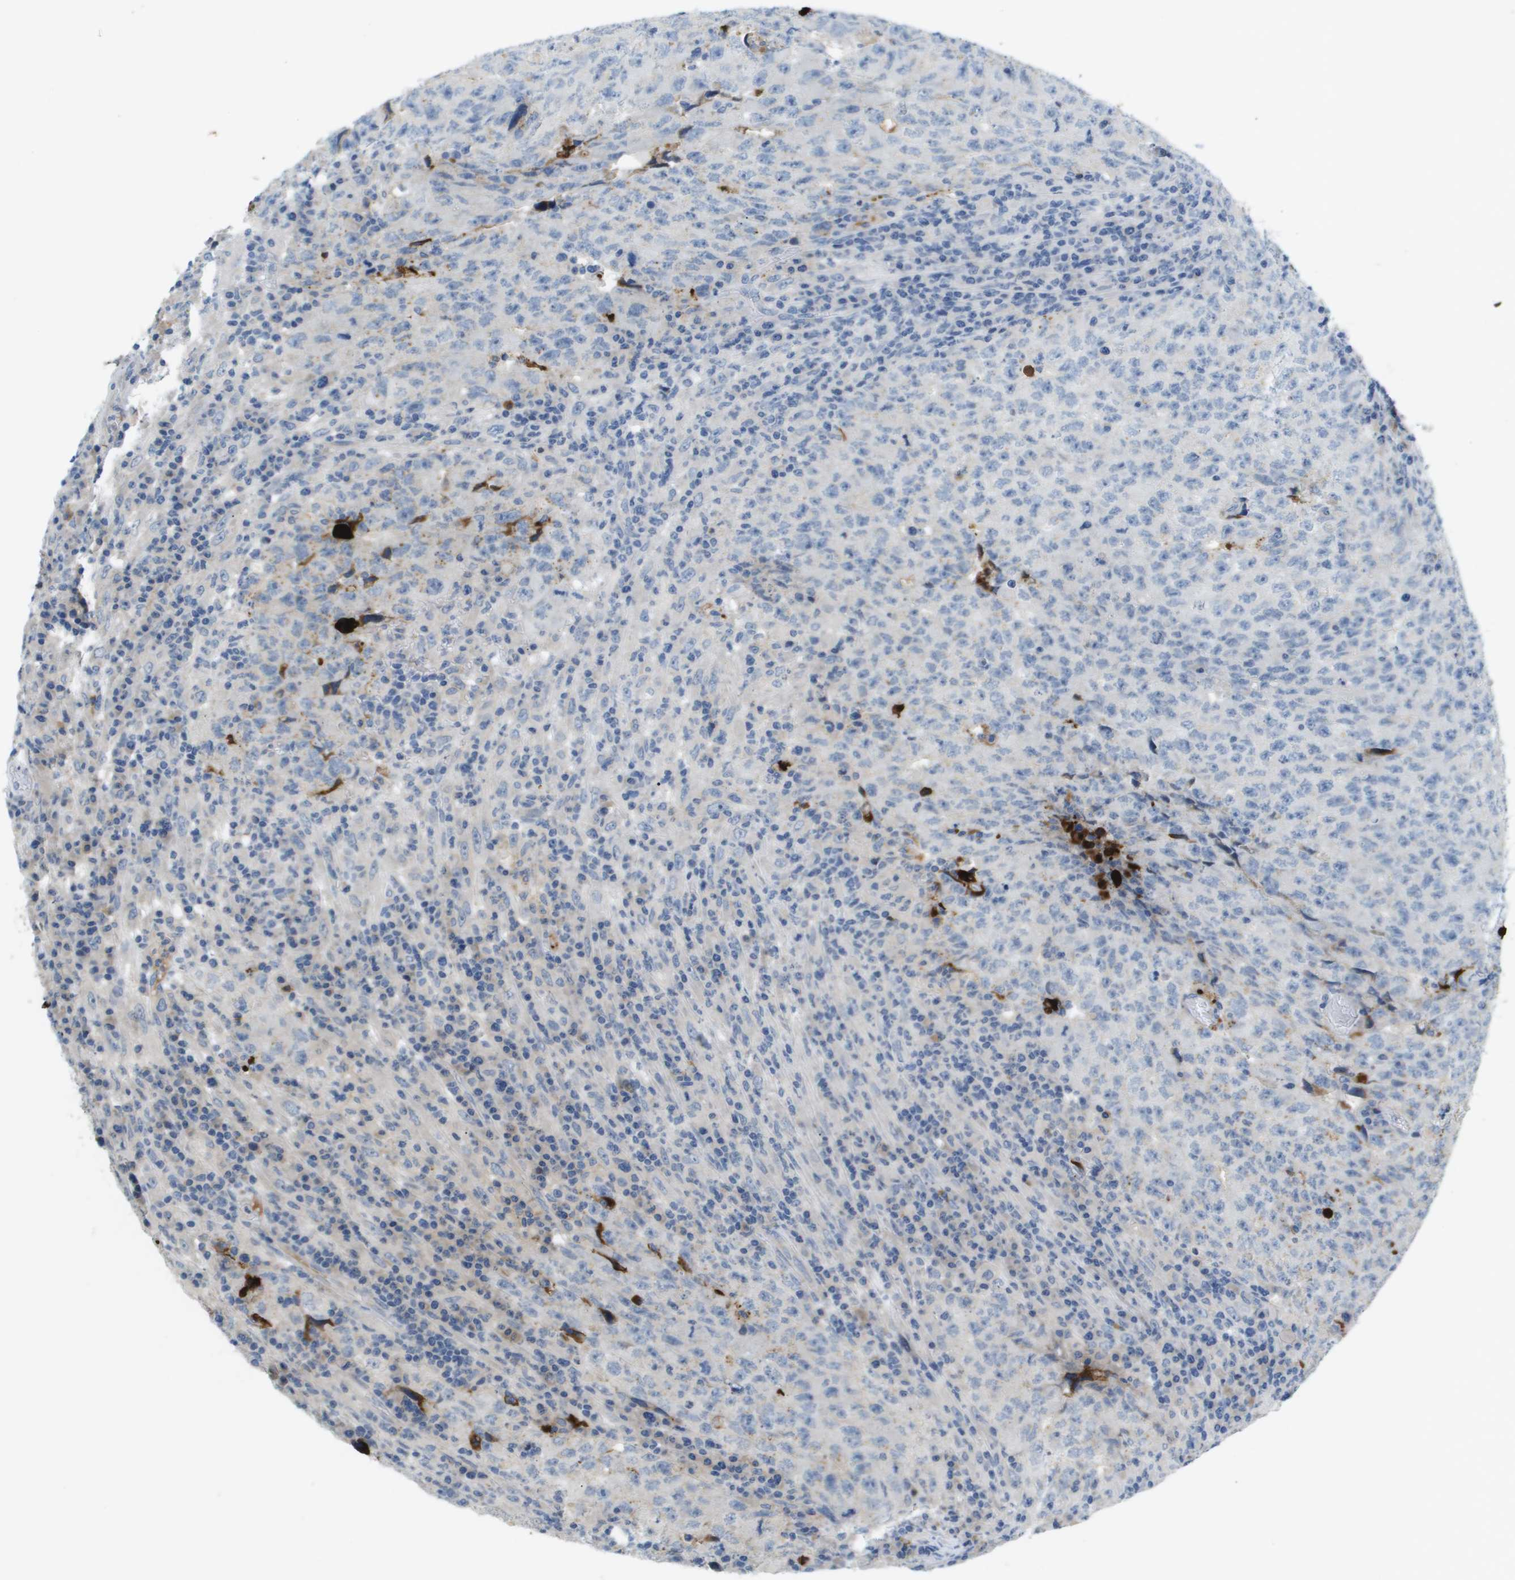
{"staining": {"intensity": "negative", "quantity": "none", "location": "none"}, "tissue": "testis cancer", "cell_type": "Tumor cells", "image_type": "cancer", "snomed": [{"axis": "morphology", "description": "Necrosis, NOS"}, {"axis": "morphology", "description": "Carcinoma, Embryonal, NOS"}, {"axis": "topography", "description": "Testis"}], "caption": "An immunohistochemistry (IHC) photomicrograph of testis cancer is shown. There is no staining in tumor cells of testis cancer.", "gene": "VTN", "patient": {"sex": "male", "age": 19}}